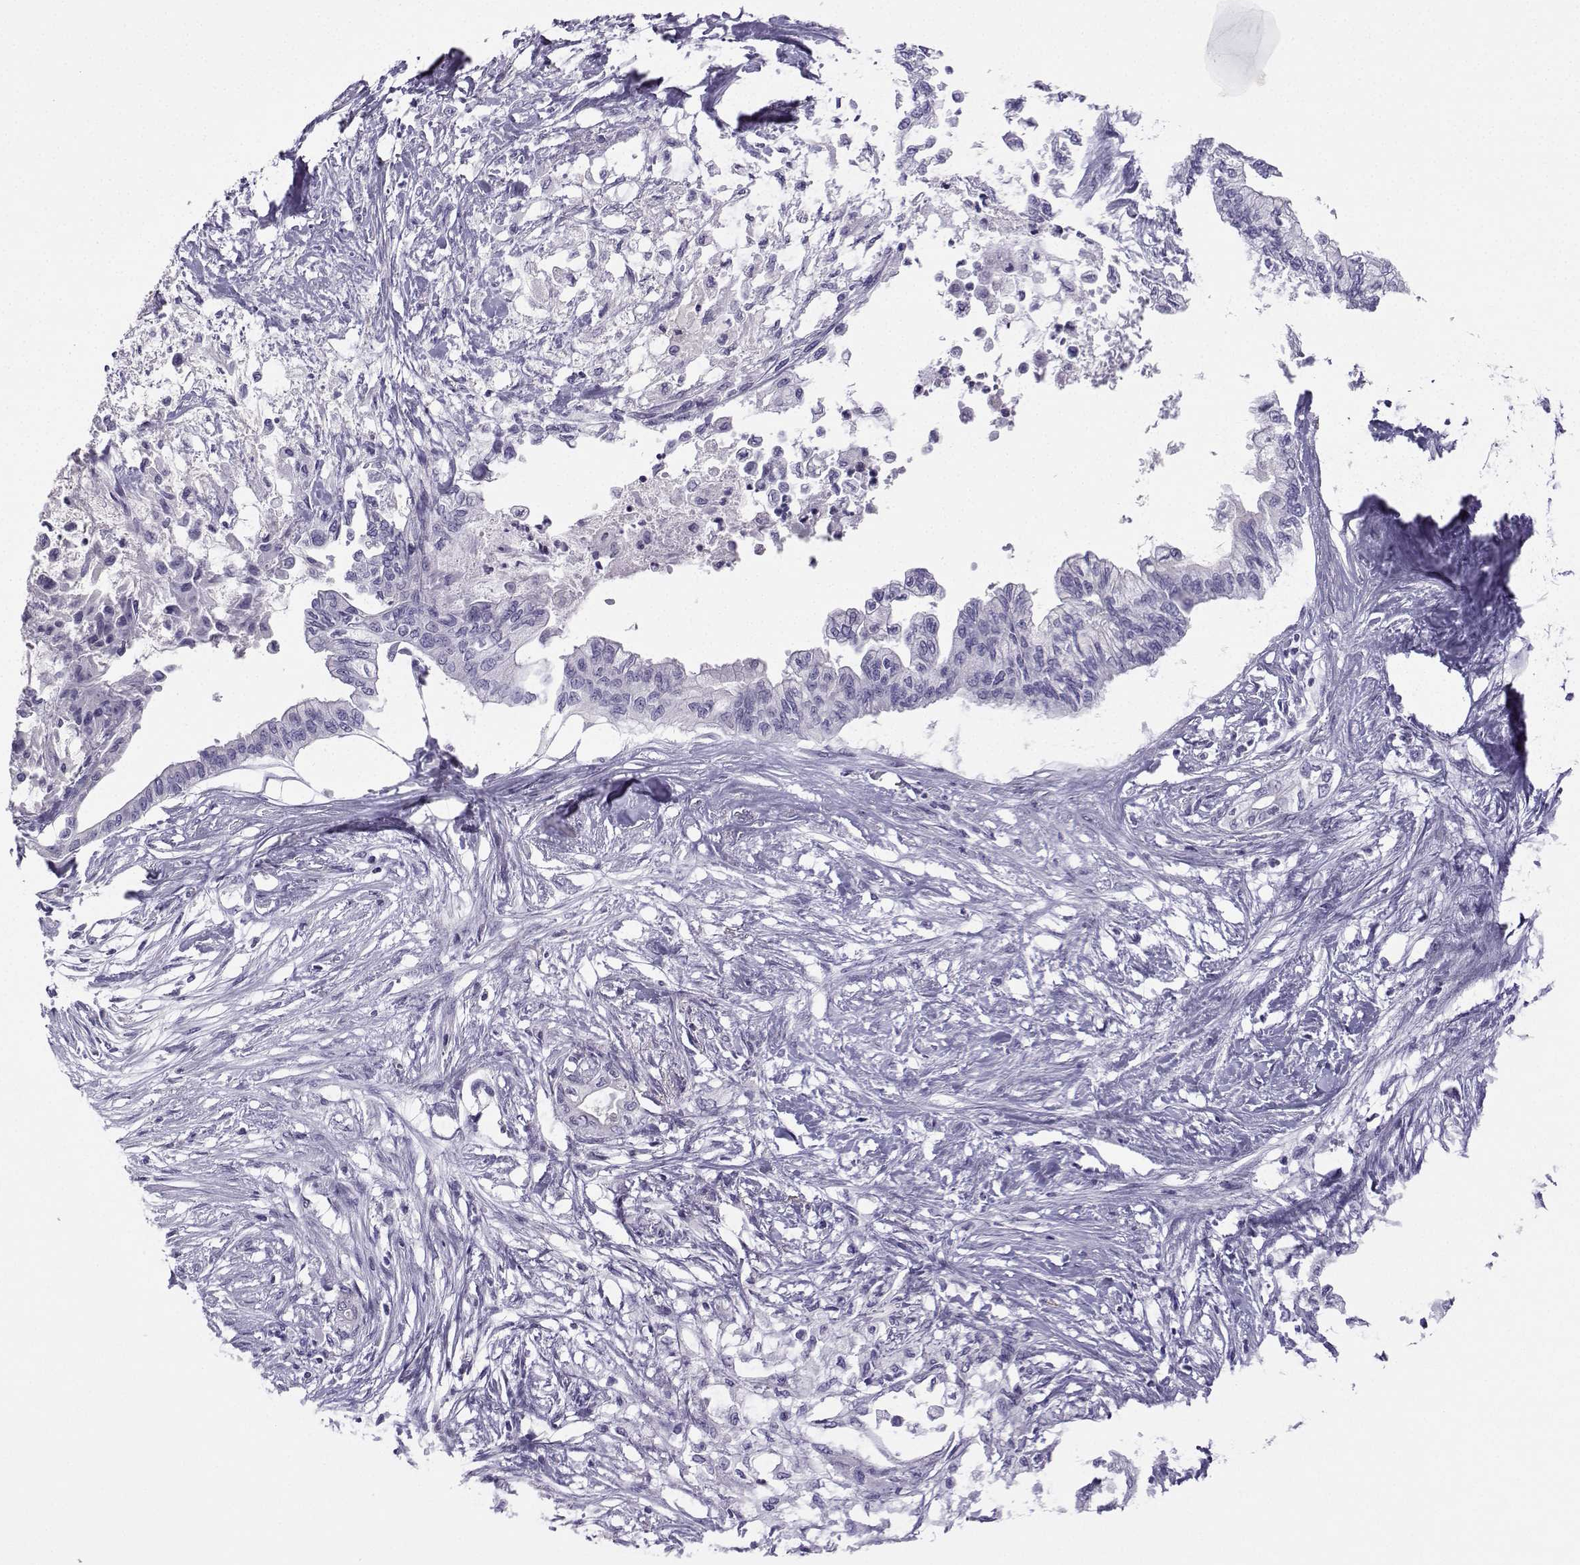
{"staining": {"intensity": "negative", "quantity": "none", "location": "none"}, "tissue": "pancreatic cancer", "cell_type": "Tumor cells", "image_type": "cancer", "snomed": [{"axis": "morphology", "description": "Normal tissue, NOS"}, {"axis": "morphology", "description": "Adenocarcinoma, NOS"}, {"axis": "topography", "description": "Pancreas"}, {"axis": "topography", "description": "Duodenum"}], "caption": "DAB (3,3'-diaminobenzidine) immunohistochemical staining of human pancreatic cancer reveals no significant expression in tumor cells.", "gene": "NEFL", "patient": {"sex": "female", "age": 60}}